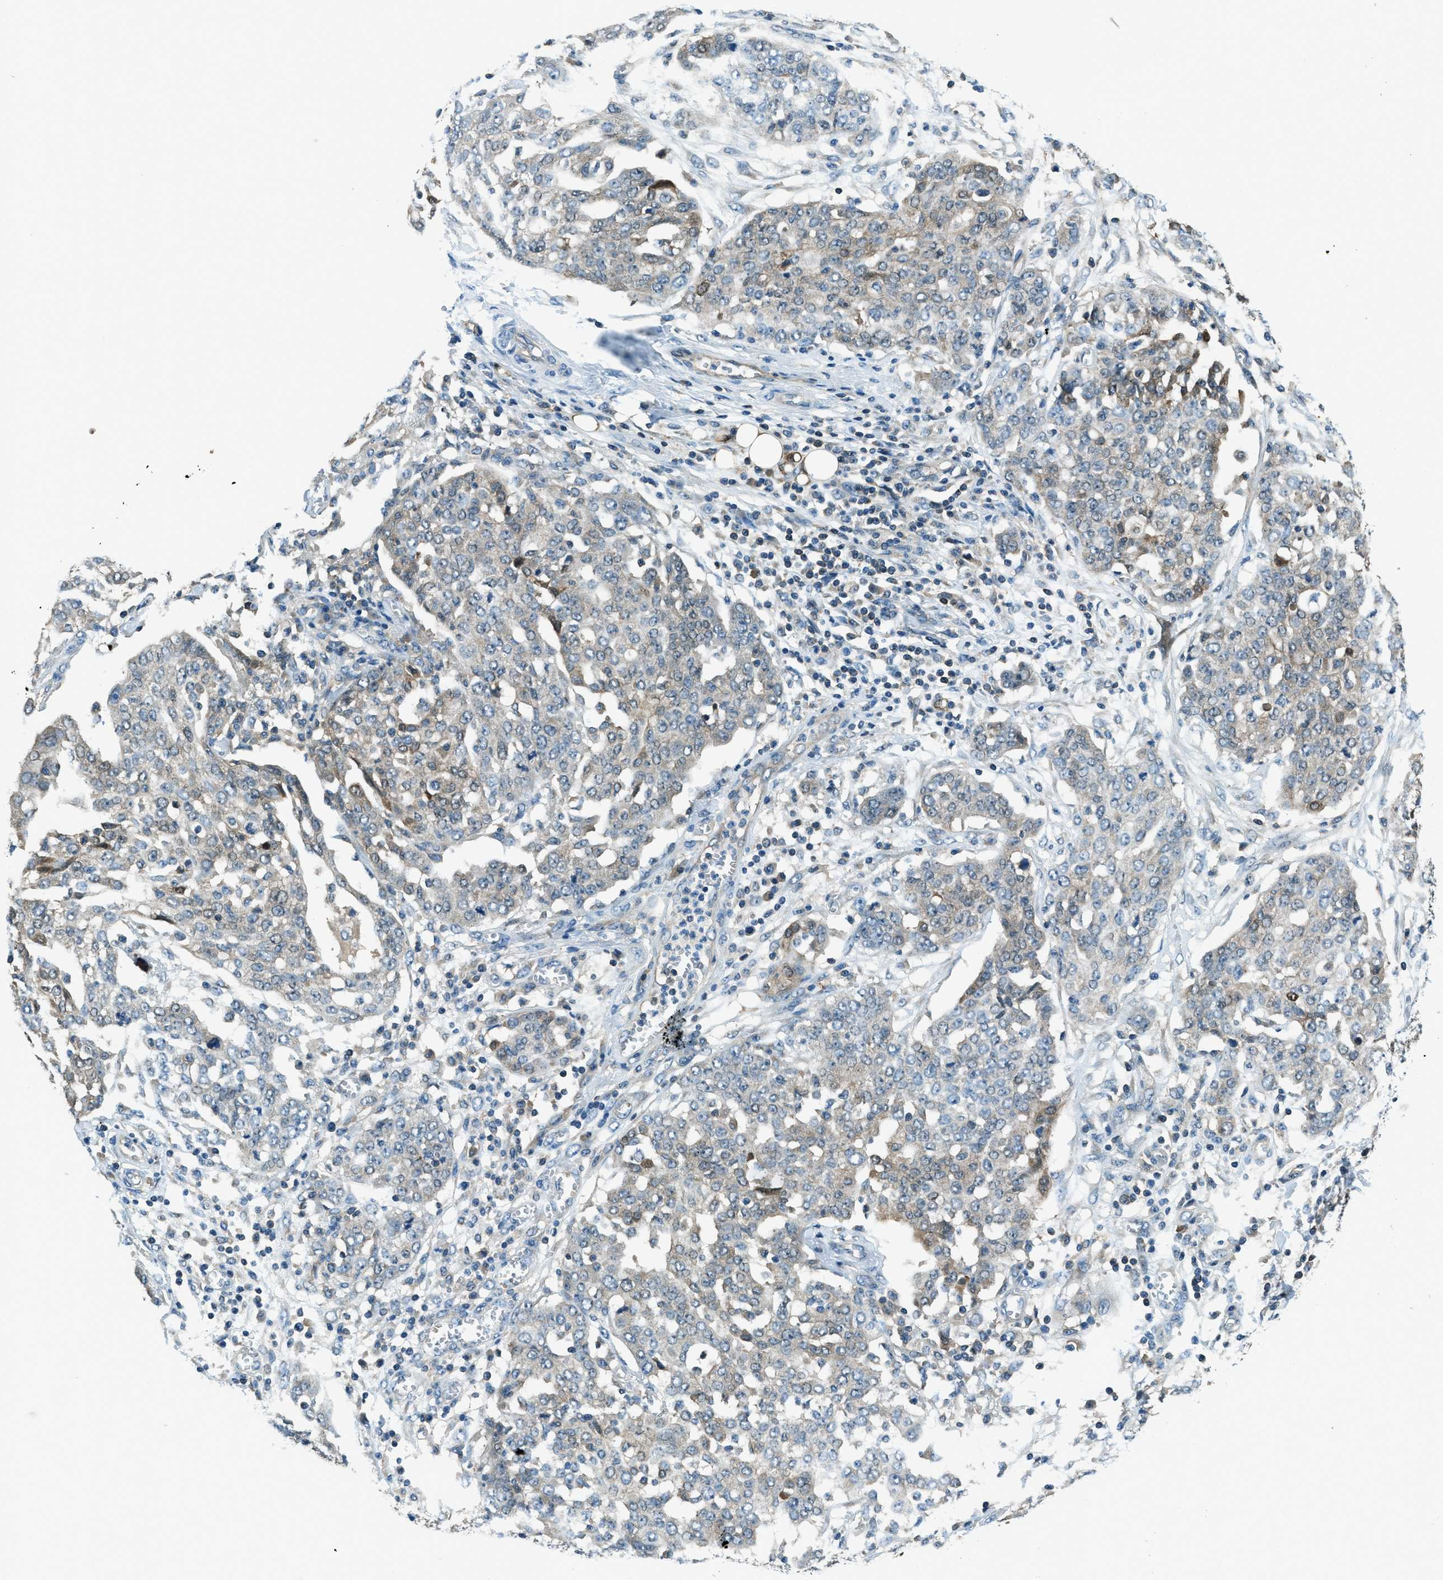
{"staining": {"intensity": "weak", "quantity": "<25%", "location": "cytoplasmic/membranous"}, "tissue": "ovarian cancer", "cell_type": "Tumor cells", "image_type": "cancer", "snomed": [{"axis": "morphology", "description": "Cystadenocarcinoma, serous, NOS"}, {"axis": "topography", "description": "Soft tissue"}, {"axis": "topography", "description": "Ovary"}], "caption": "An image of serous cystadenocarcinoma (ovarian) stained for a protein reveals no brown staining in tumor cells.", "gene": "HEBP2", "patient": {"sex": "female", "age": 57}}